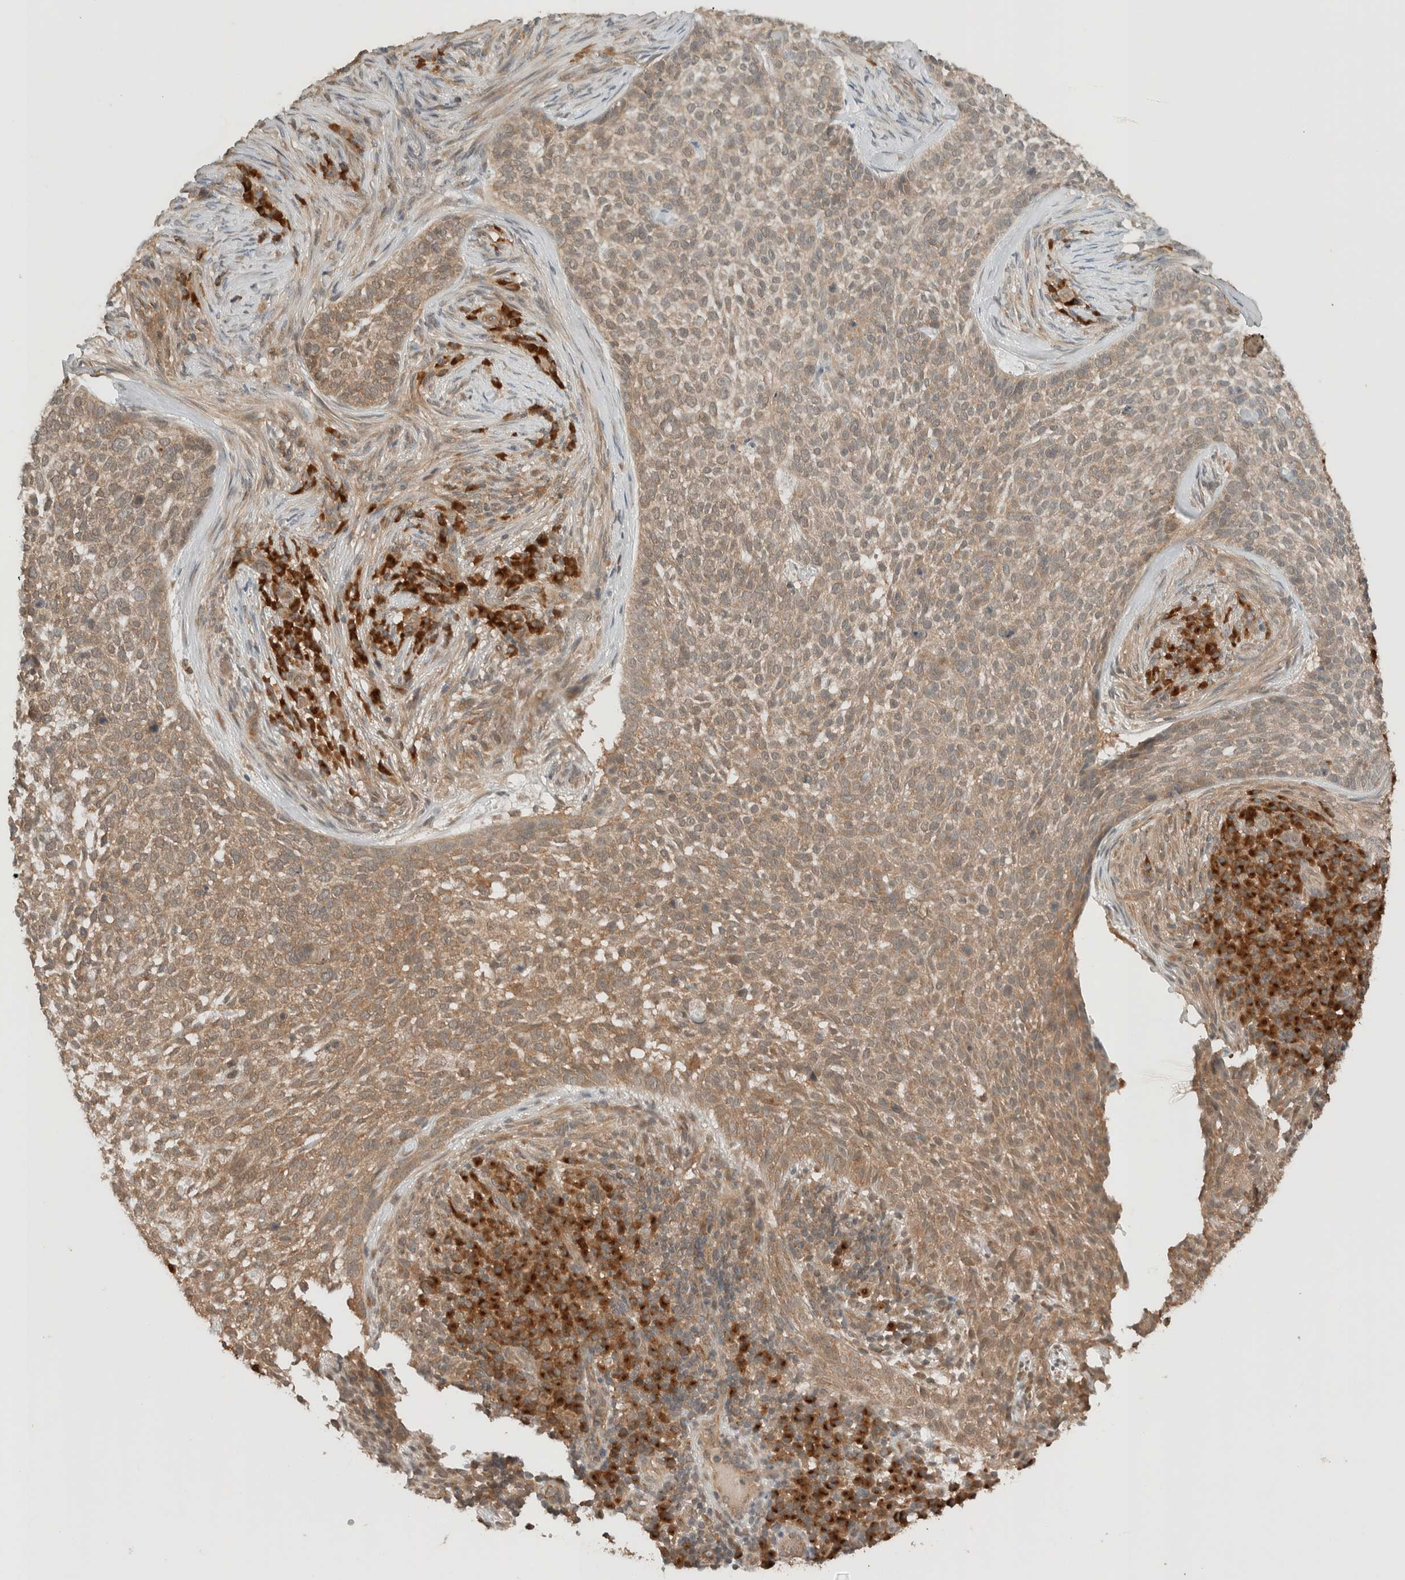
{"staining": {"intensity": "weak", "quantity": ">75%", "location": "cytoplasmic/membranous"}, "tissue": "skin cancer", "cell_type": "Tumor cells", "image_type": "cancer", "snomed": [{"axis": "morphology", "description": "Basal cell carcinoma"}, {"axis": "topography", "description": "Skin"}], "caption": "Immunohistochemistry (IHC) micrograph of skin cancer stained for a protein (brown), which displays low levels of weak cytoplasmic/membranous expression in about >75% of tumor cells.", "gene": "ARFGEF2", "patient": {"sex": "female", "age": 64}}